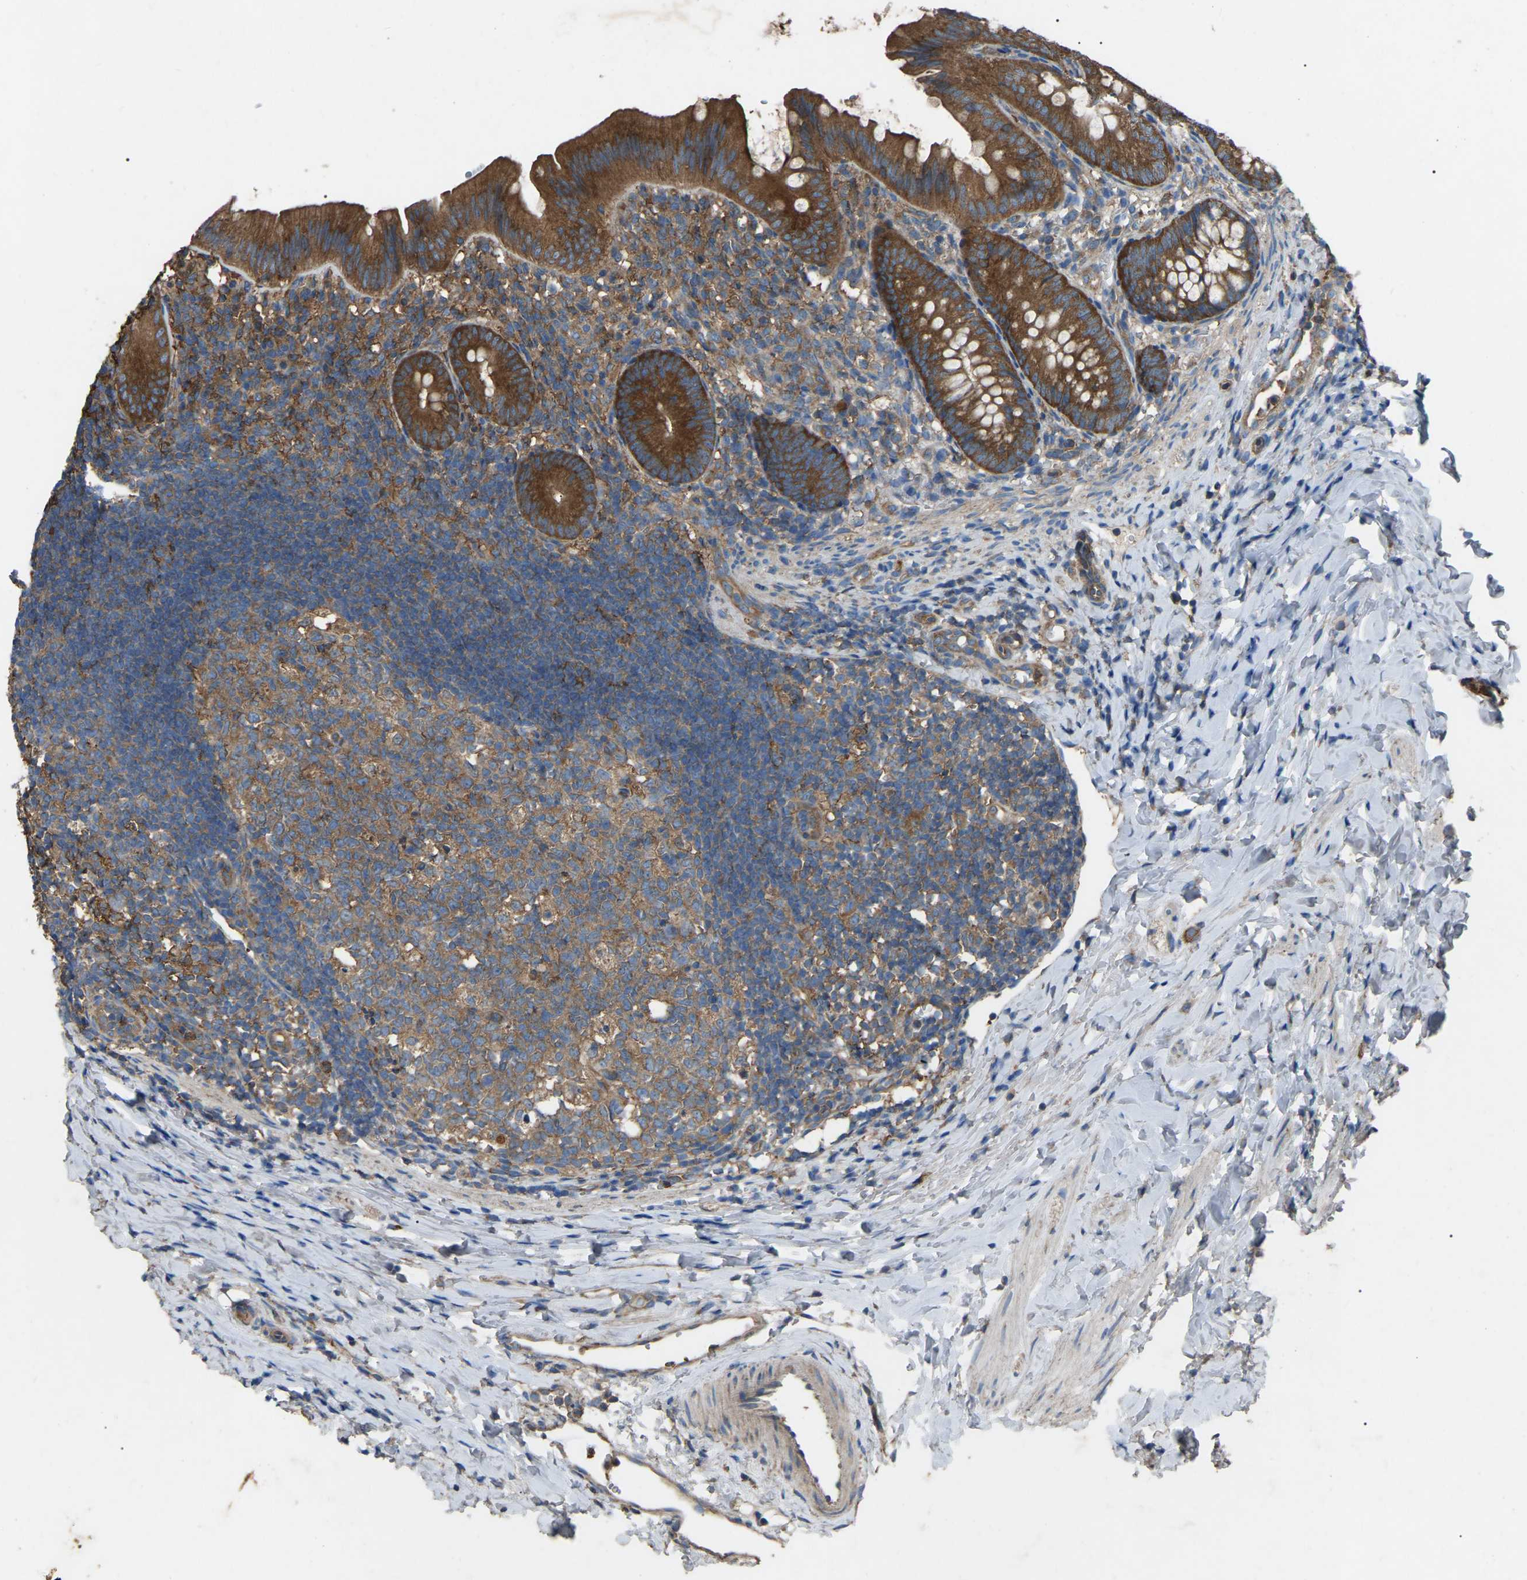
{"staining": {"intensity": "strong", "quantity": ">75%", "location": "cytoplasmic/membranous"}, "tissue": "appendix", "cell_type": "Glandular cells", "image_type": "normal", "snomed": [{"axis": "morphology", "description": "Normal tissue, NOS"}, {"axis": "topography", "description": "Appendix"}], "caption": "Immunohistochemistry image of normal appendix stained for a protein (brown), which exhibits high levels of strong cytoplasmic/membranous staining in about >75% of glandular cells.", "gene": "AIMP1", "patient": {"sex": "male", "age": 1}}